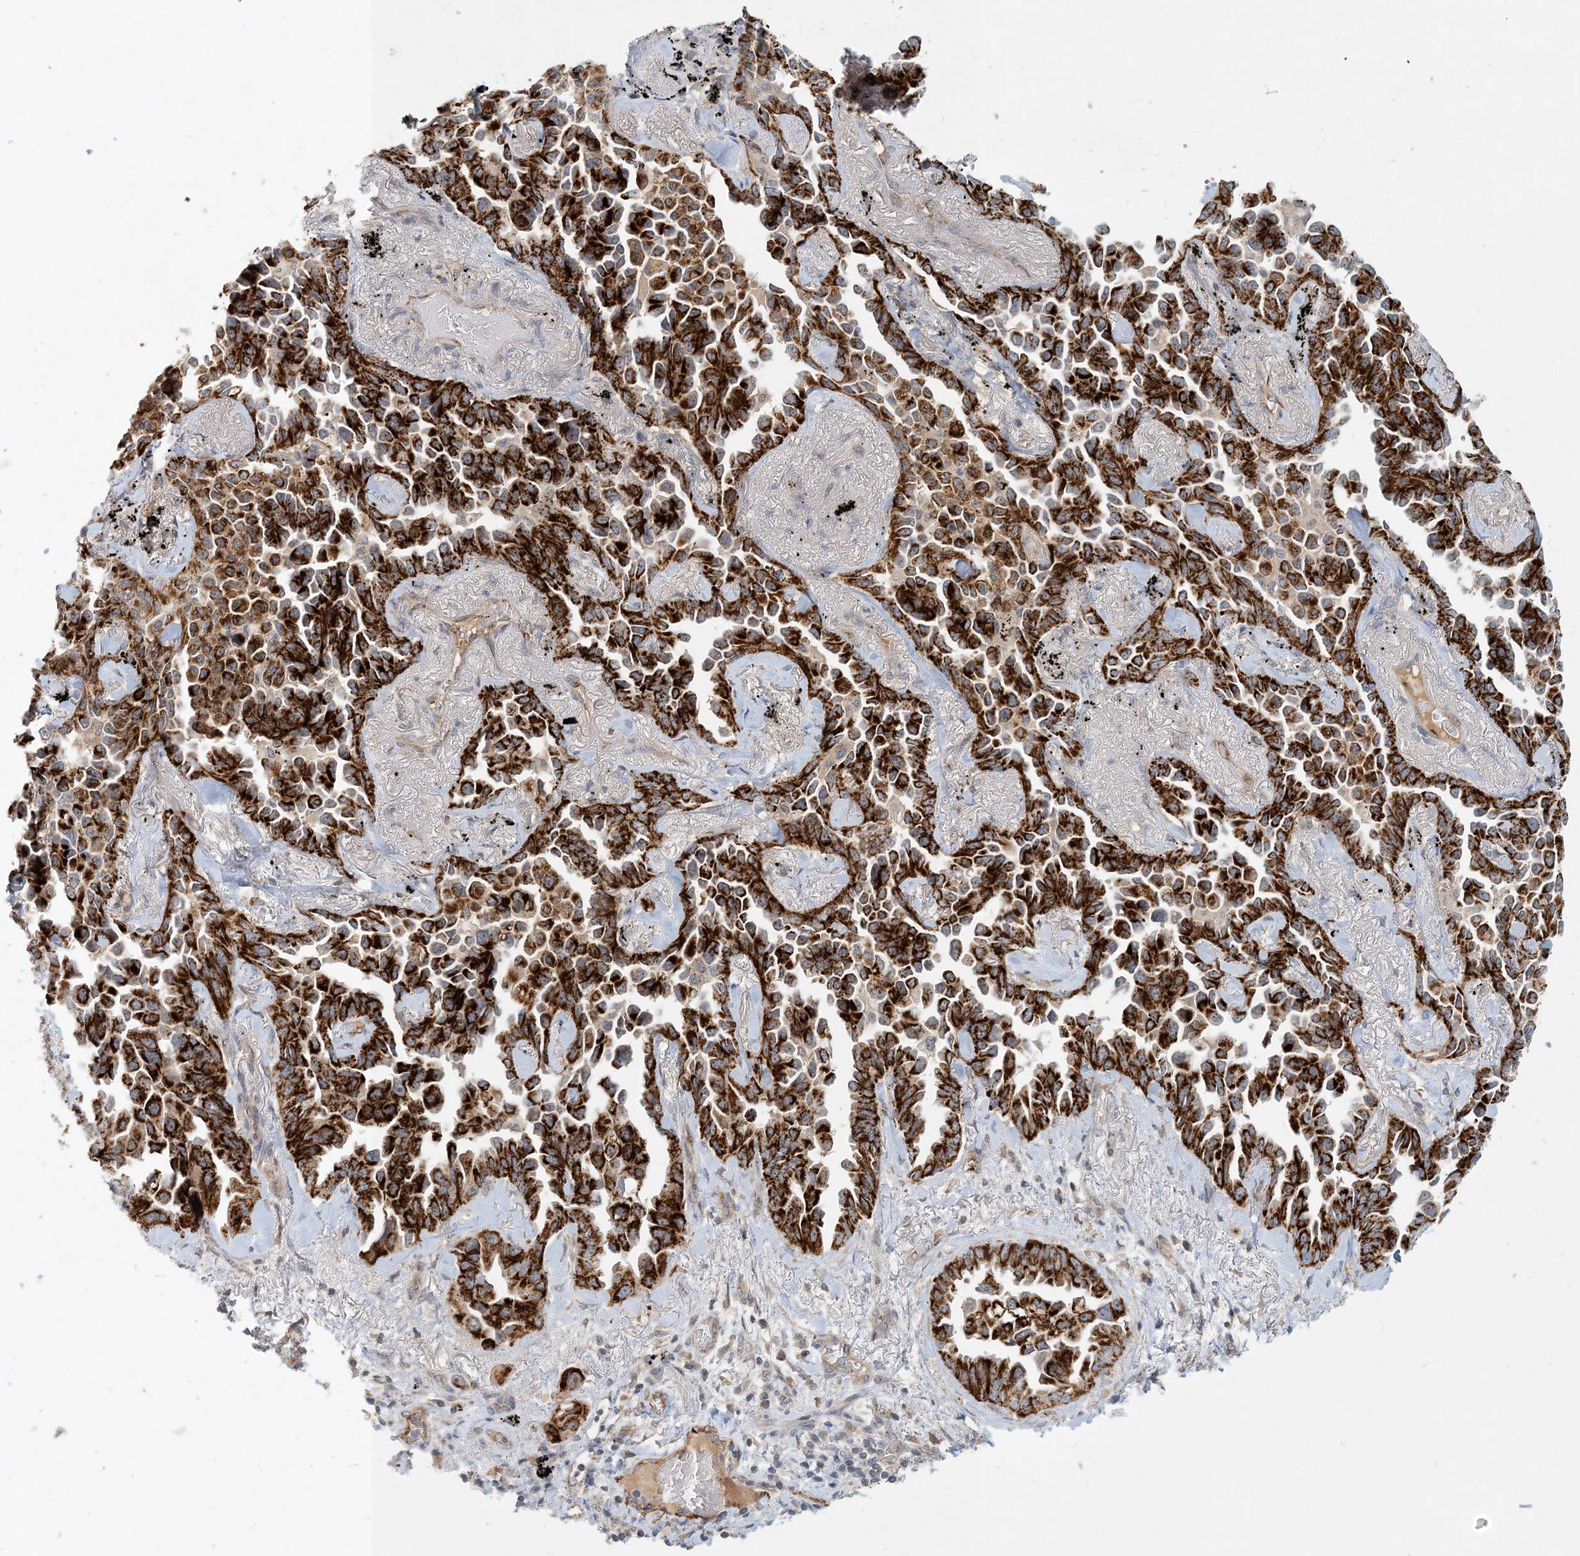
{"staining": {"intensity": "strong", "quantity": ">75%", "location": "cytoplasmic/membranous"}, "tissue": "lung cancer", "cell_type": "Tumor cells", "image_type": "cancer", "snomed": [{"axis": "morphology", "description": "Adenocarcinoma, NOS"}, {"axis": "topography", "description": "Lung"}], "caption": "Protein staining demonstrates strong cytoplasmic/membranous staining in about >75% of tumor cells in adenocarcinoma (lung).", "gene": "ZBTB3", "patient": {"sex": "female", "age": 67}}